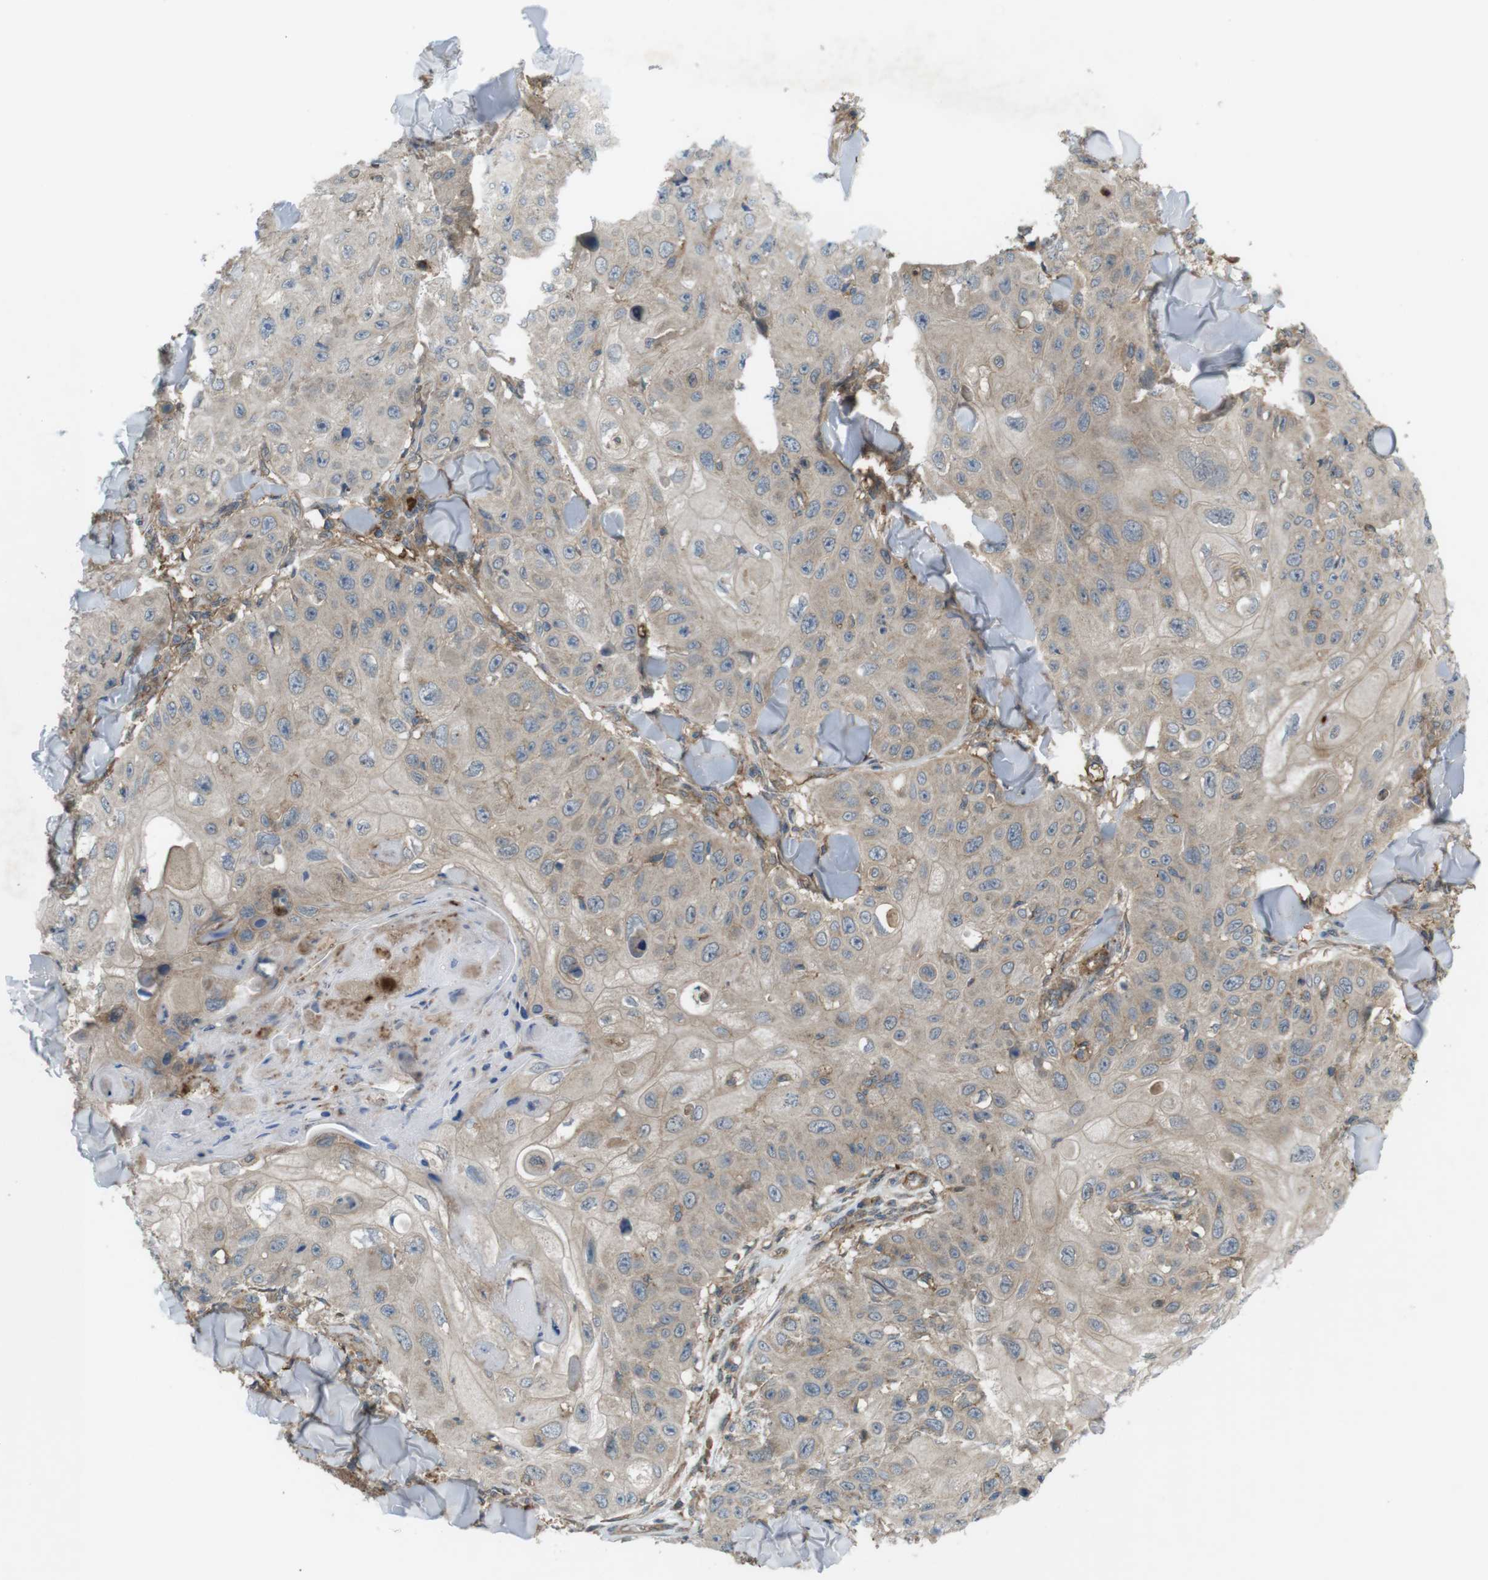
{"staining": {"intensity": "weak", "quantity": "<25%", "location": "cytoplasmic/membranous"}, "tissue": "skin cancer", "cell_type": "Tumor cells", "image_type": "cancer", "snomed": [{"axis": "morphology", "description": "Squamous cell carcinoma, NOS"}, {"axis": "topography", "description": "Skin"}], "caption": "IHC histopathology image of neoplastic tissue: human skin cancer stained with DAB (3,3'-diaminobenzidine) shows no significant protein staining in tumor cells.", "gene": "DDAH2", "patient": {"sex": "male", "age": 86}}